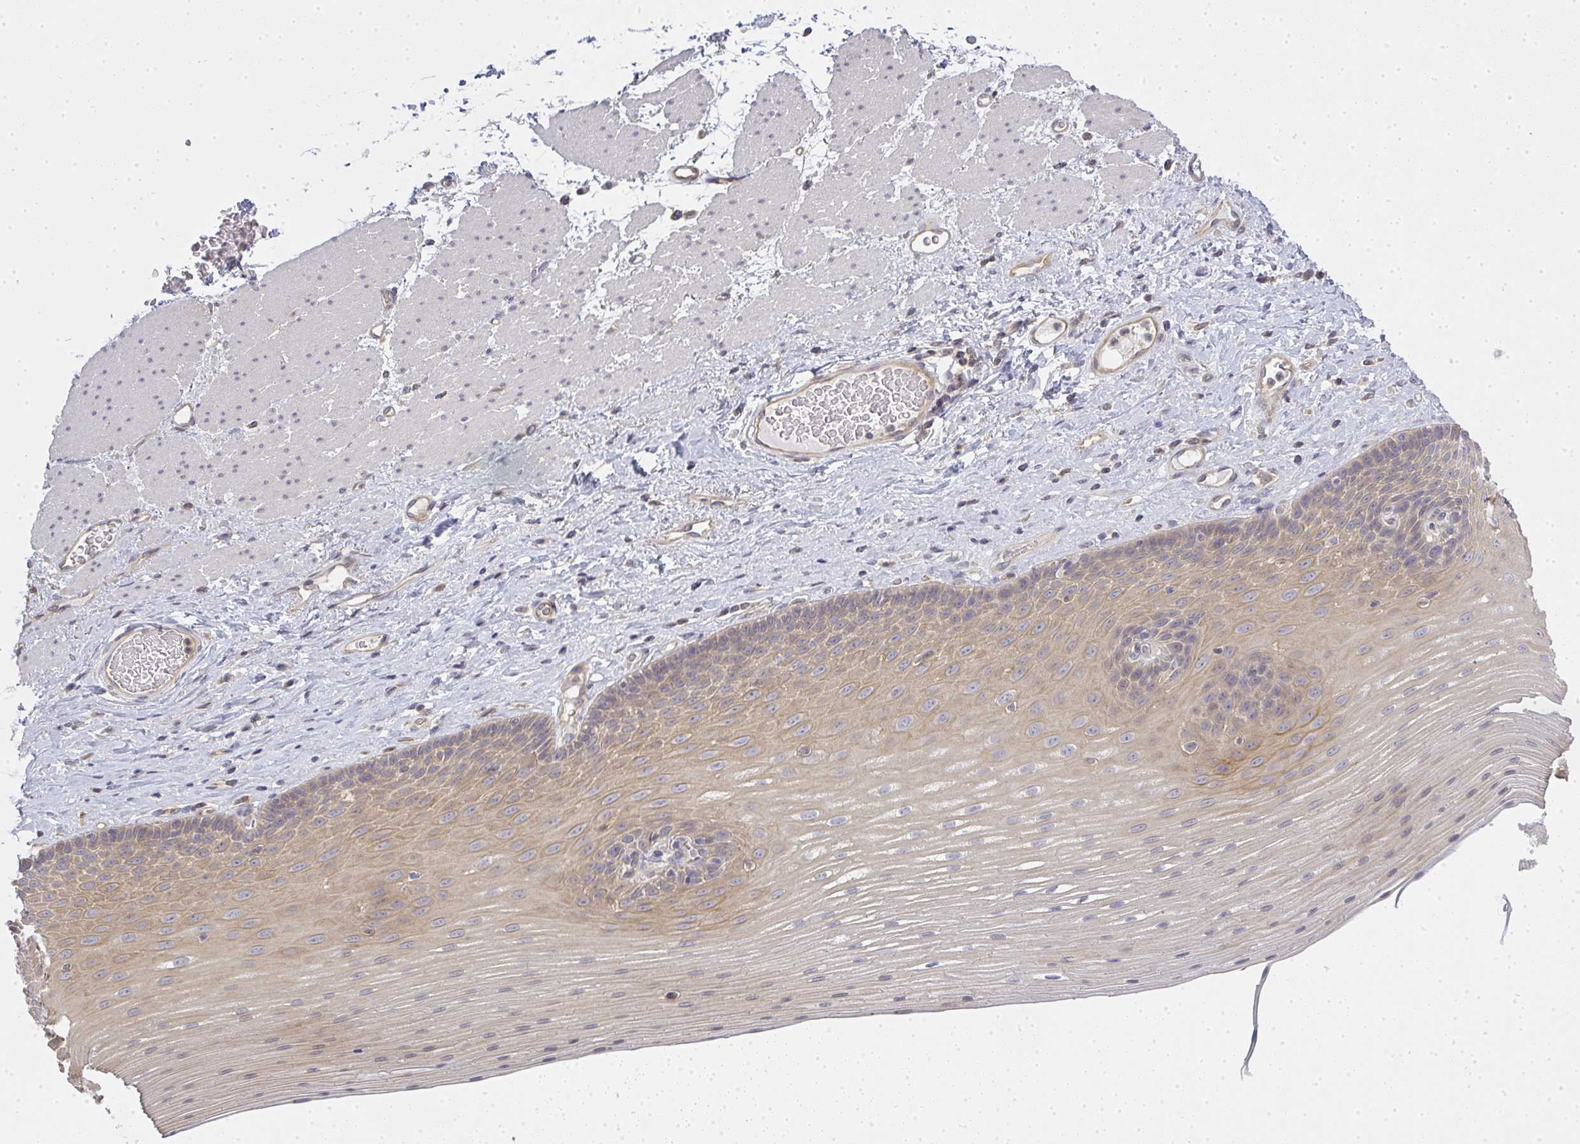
{"staining": {"intensity": "weak", "quantity": ">75%", "location": "cytoplasmic/membranous,nuclear"}, "tissue": "esophagus", "cell_type": "Squamous epithelial cells", "image_type": "normal", "snomed": [{"axis": "morphology", "description": "Normal tissue, NOS"}, {"axis": "topography", "description": "Esophagus"}], "caption": "An IHC photomicrograph of normal tissue is shown. Protein staining in brown shows weak cytoplasmic/membranous,nuclear positivity in esophagus within squamous epithelial cells.", "gene": "GSDMB", "patient": {"sex": "male", "age": 62}}